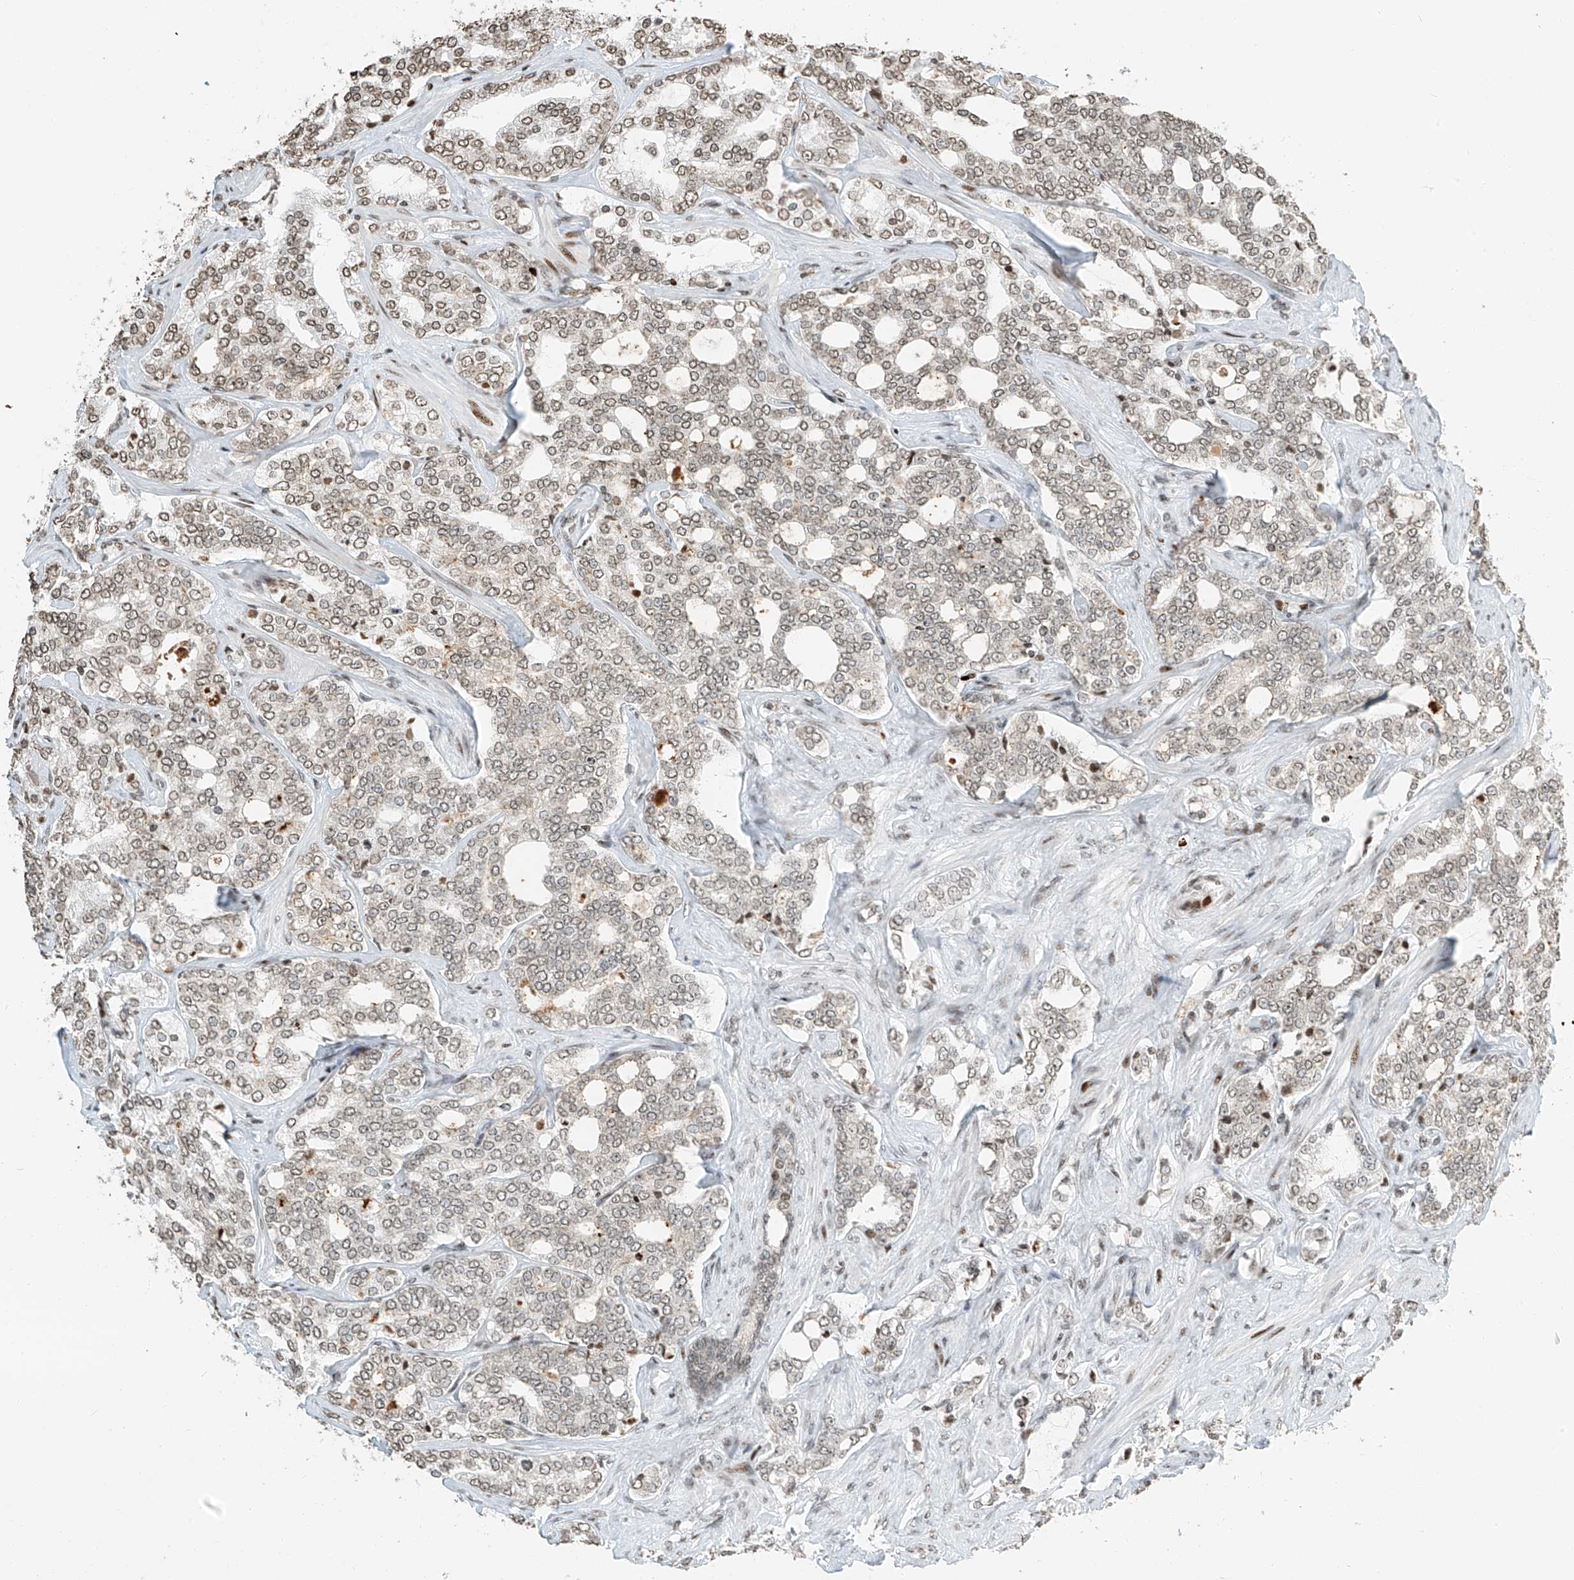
{"staining": {"intensity": "weak", "quantity": "25%-75%", "location": "nuclear"}, "tissue": "prostate cancer", "cell_type": "Tumor cells", "image_type": "cancer", "snomed": [{"axis": "morphology", "description": "Adenocarcinoma, High grade"}, {"axis": "topography", "description": "Prostate"}], "caption": "Approximately 25%-75% of tumor cells in high-grade adenocarcinoma (prostate) show weak nuclear protein positivity as visualized by brown immunohistochemical staining.", "gene": "C17orf58", "patient": {"sex": "male", "age": 64}}